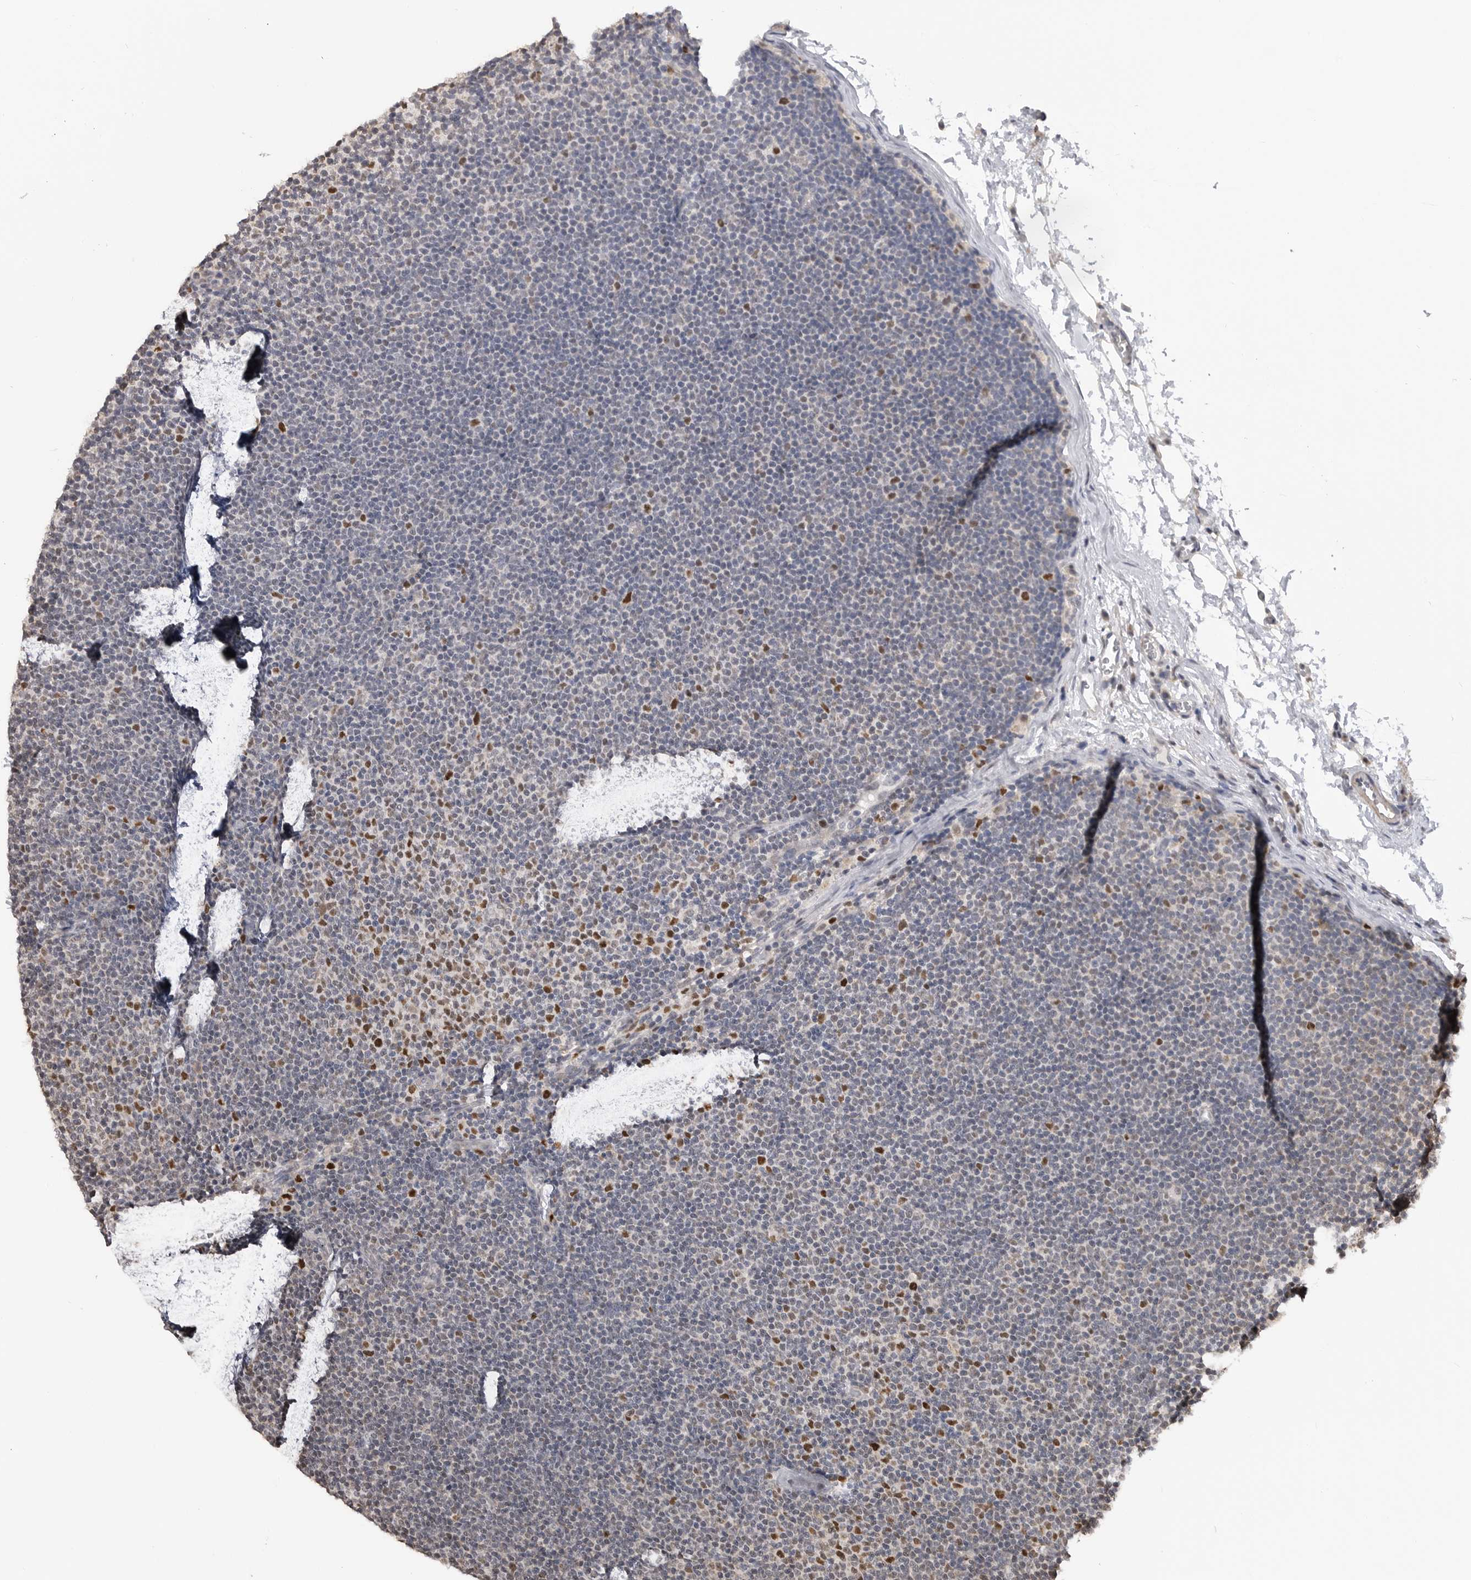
{"staining": {"intensity": "negative", "quantity": "none", "location": "none"}, "tissue": "lymphoma", "cell_type": "Tumor cells", "image_type": "cancer", "snomed": [{"axis": "morphology", "description": "Malignant lymphoma, non-Hodgkin's type, Low grade"}, {"axis": "topography", "description": "Lymph node"}], "caption": "Micrograph shows no significant protein staining in tumor cells of low-grade malignant lymphoma, non-Hodgkin's type.", "gene": "SMARCC1", "patient": {"sex": "female", "age": 53}}